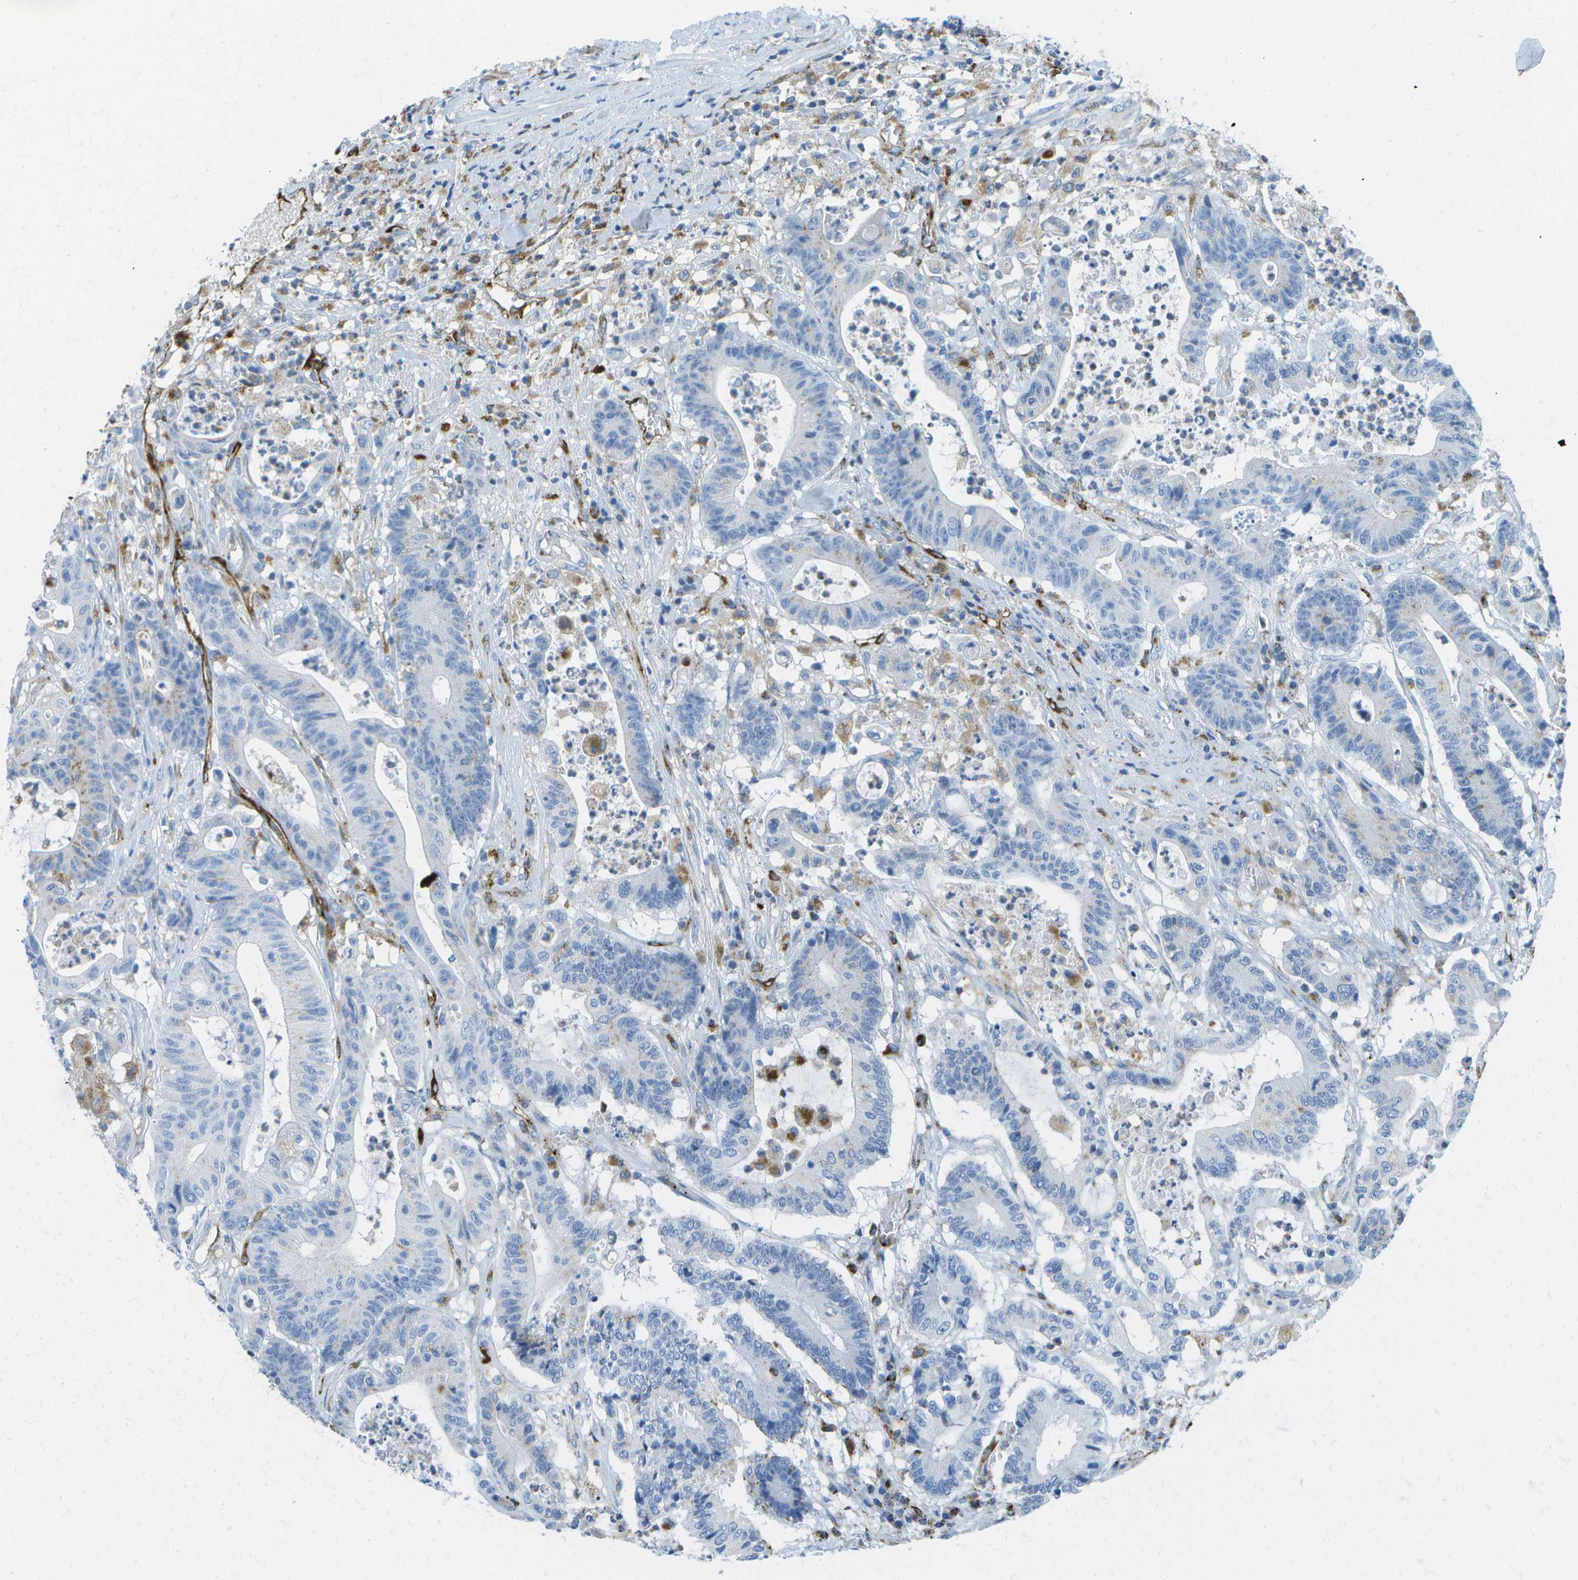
{"staining": {"intensity": "negative", "quantity": "none", "location": "none"}, "tissue": "colorectal cancer", "cell_type": "Tumor cells", "image_type": "cancer", "snomed": [{"axis": "morphology", "description": "Adenocarcinoma, NOS"}, {"axis": "topography", "description": "Colon"}], "caption": "DAB immunohistochemical staining of adenocarcinoma (colorectal) exhibits no significant staining in tumor cells.", "gene": "PRCP", "patient": {"sex": "female", "age": 84}}